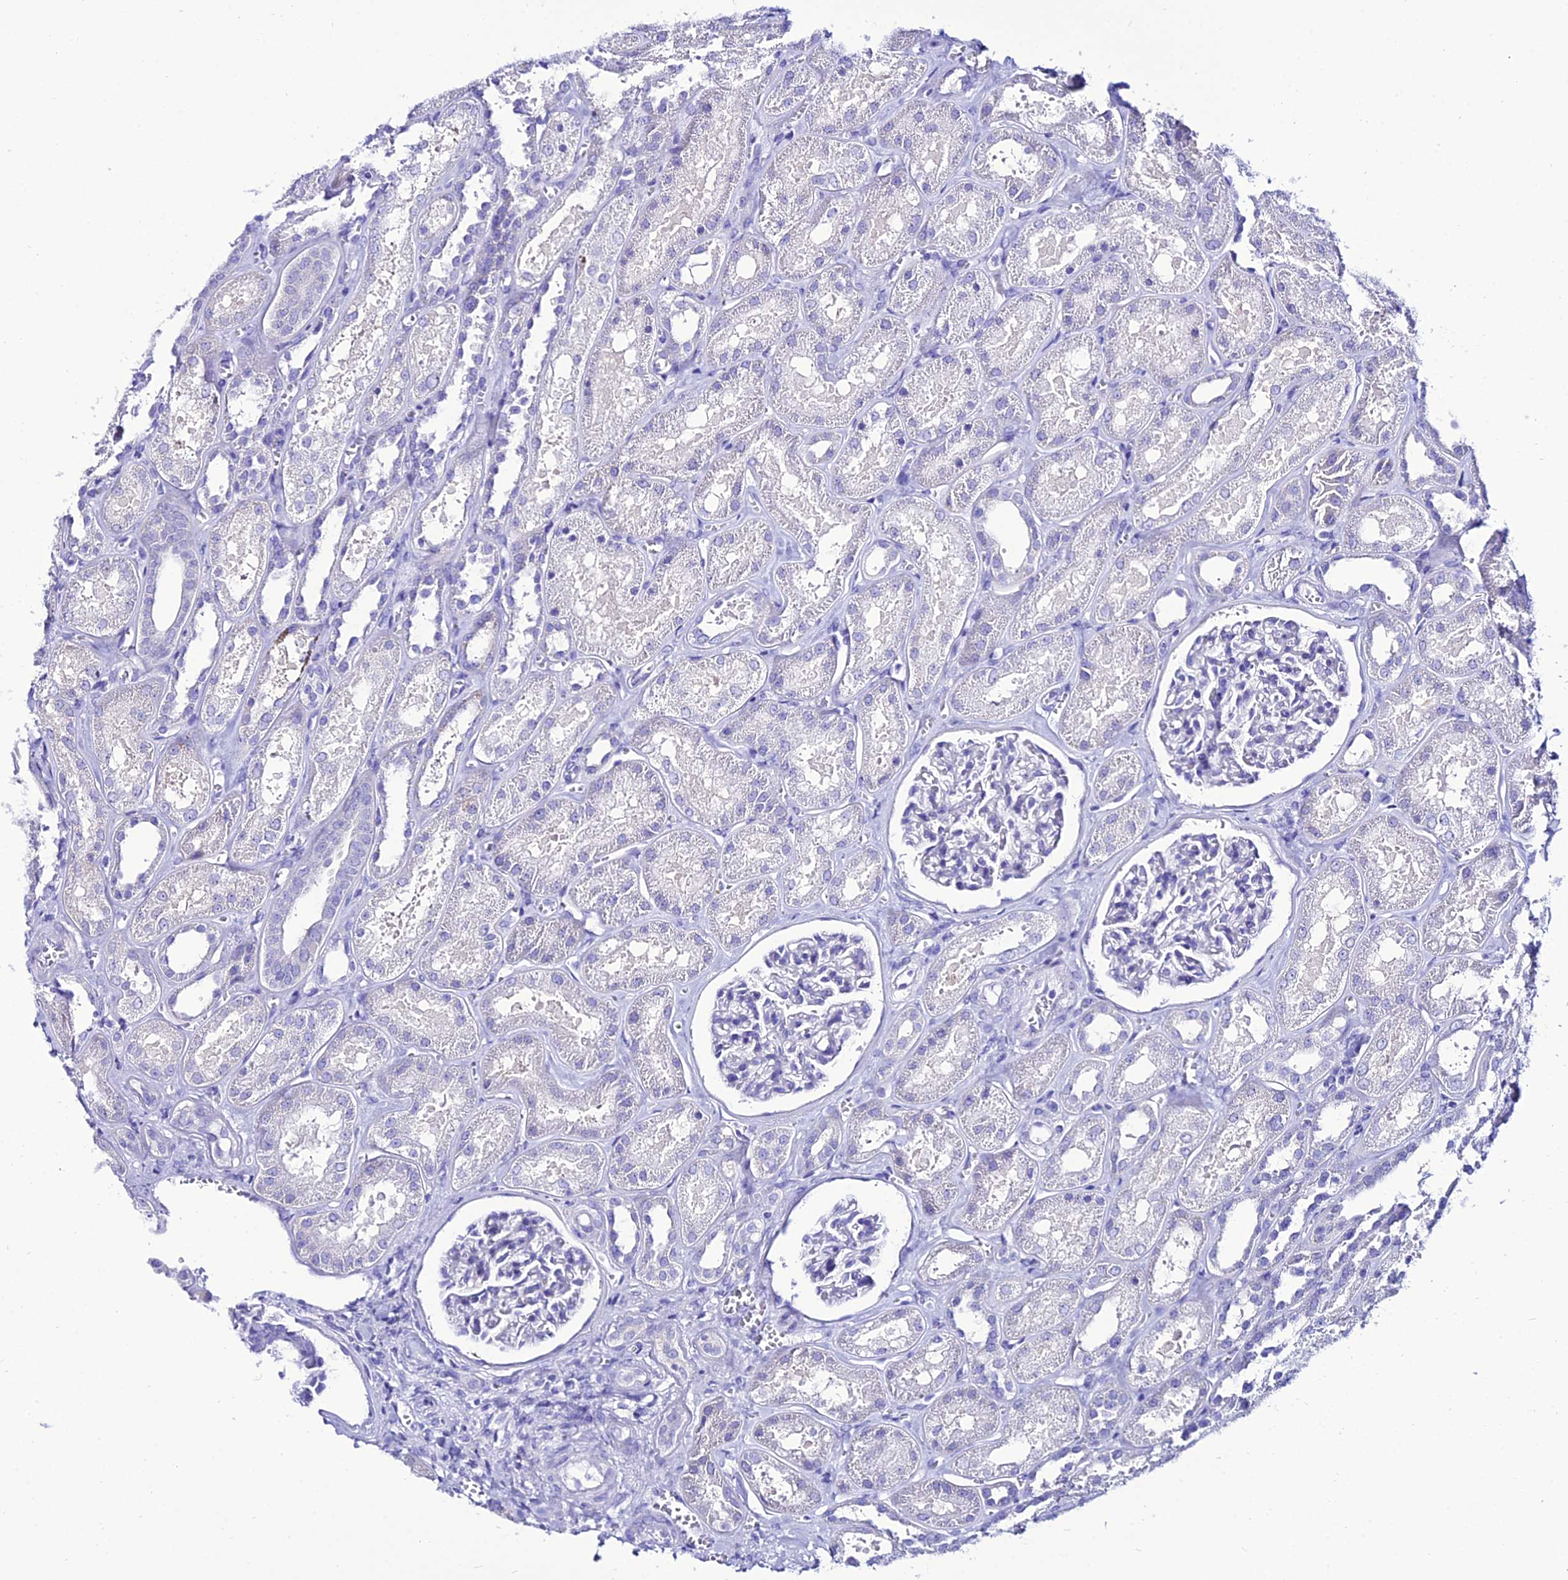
{"staining": {"intensity": "negative", "quantity": "none", "location": "none"}, "tissue": "kidney", "cell_type": "Cells in glomeruli", "image_type": "normal", "snomed": [{"axis": "morphology", "description": "Normal tissue, NOS"}, {"axis": "morphology", "description": "Adenocarcinoma, NOS"}, {"axis": "topography", "description": "Kidney"}], "caption": "This is an immunohistochemistry (IHC) micrograph of normal human kidney. There is no positivity in cells in glomeruli.", "gene": "OR4D5", "patient": {"sex": "female", "age": 68}}